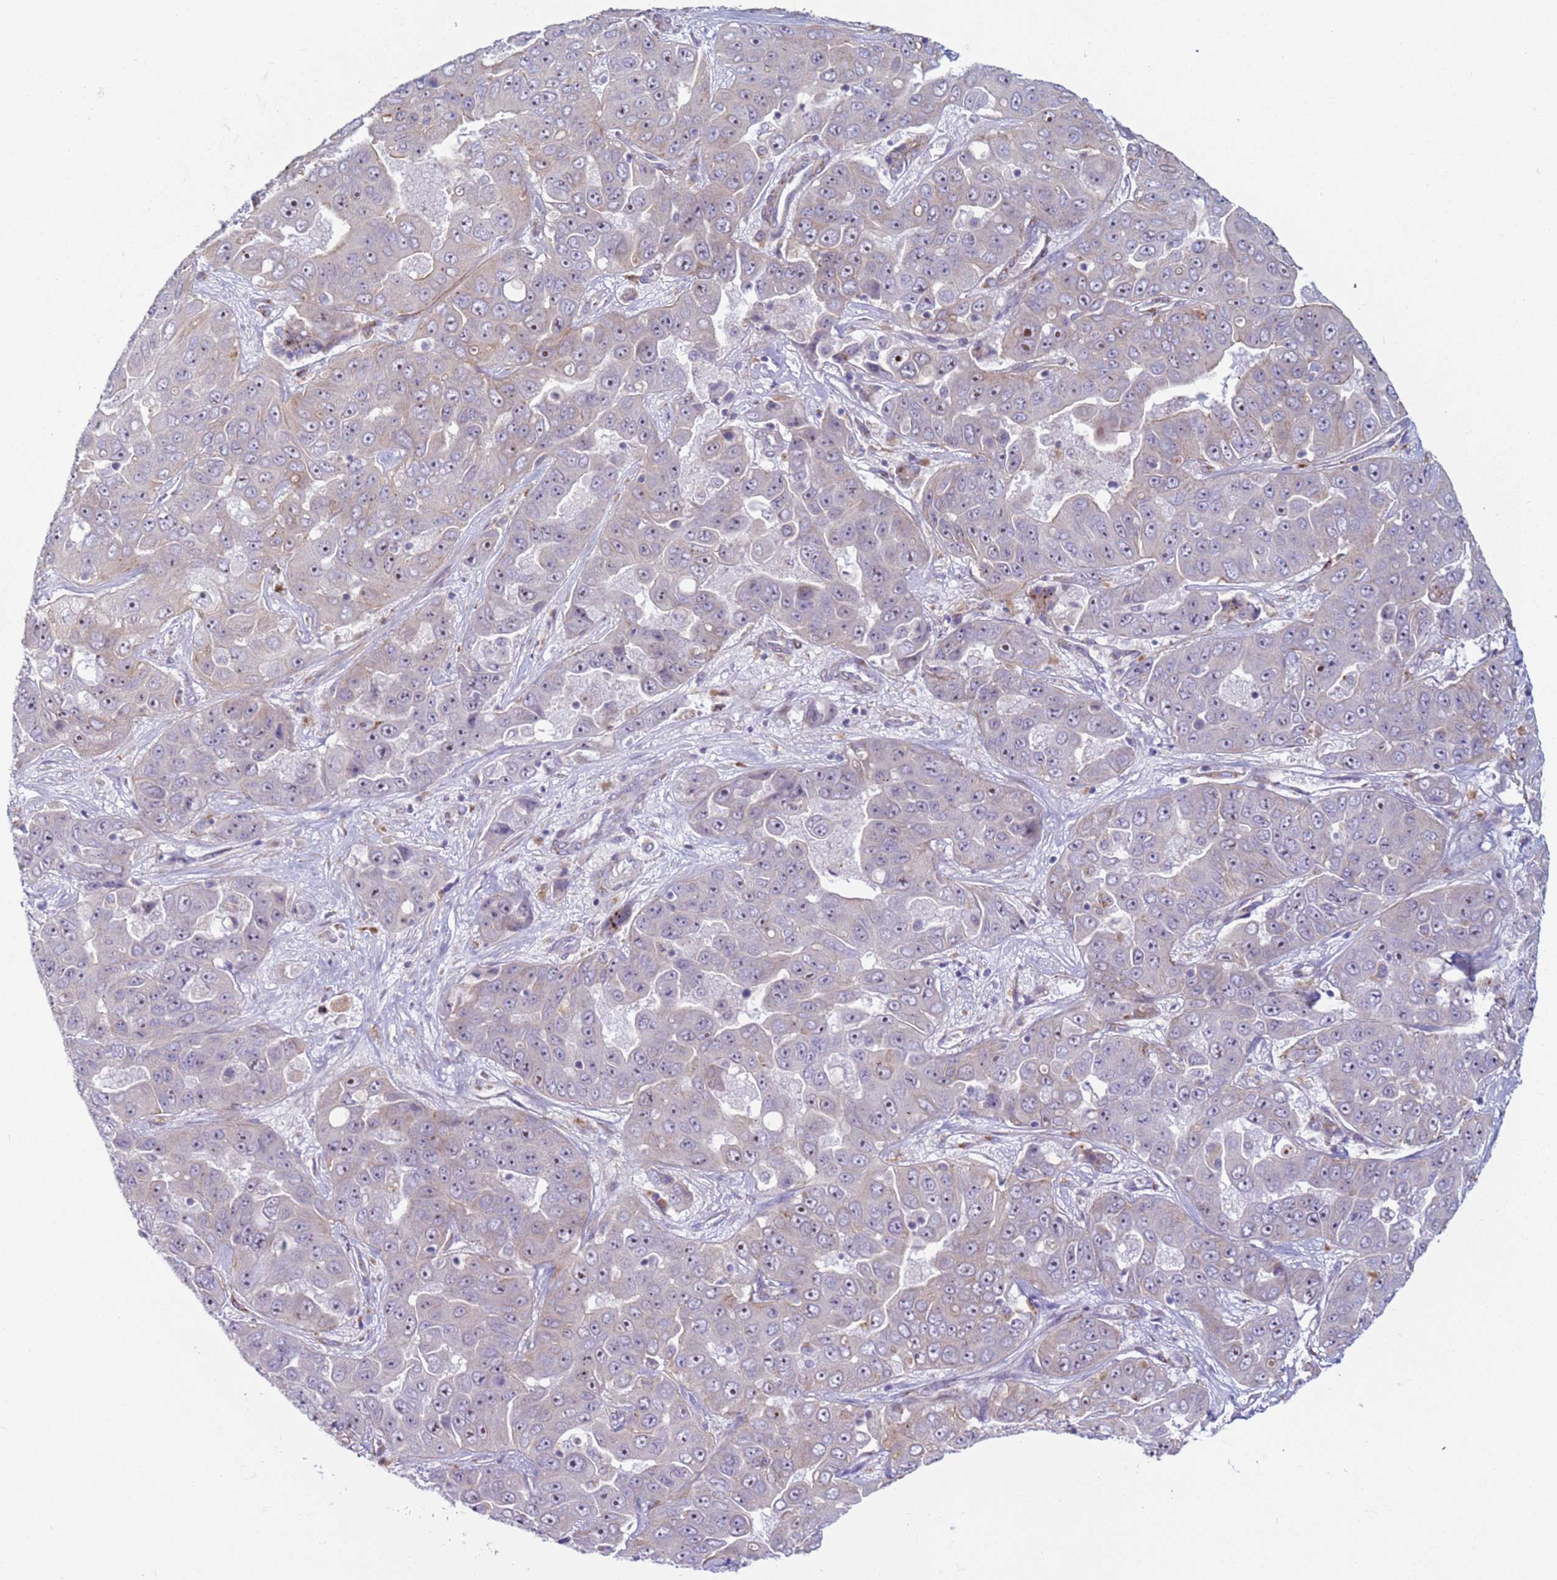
{"staining": {"intensity": "weak", "quantity": "<25%", "location": "cytoplasmic/membranous"}, "tissue": "liver cancer", "cell_type": "Tumor cells", "image_type": "cancer", "snomed": [{"axis": "morphology", "description": "Cholangiocarcinoma"}, {"axis": "topography", "description": "Liver"}], "caption": "This is an immunohistochemistry (IHC) image of liver cholangiocarcinoma. There is no staining in tumor cells.", "gene": "HEATR1", "patient": {"sex": "female", "age": 52}}